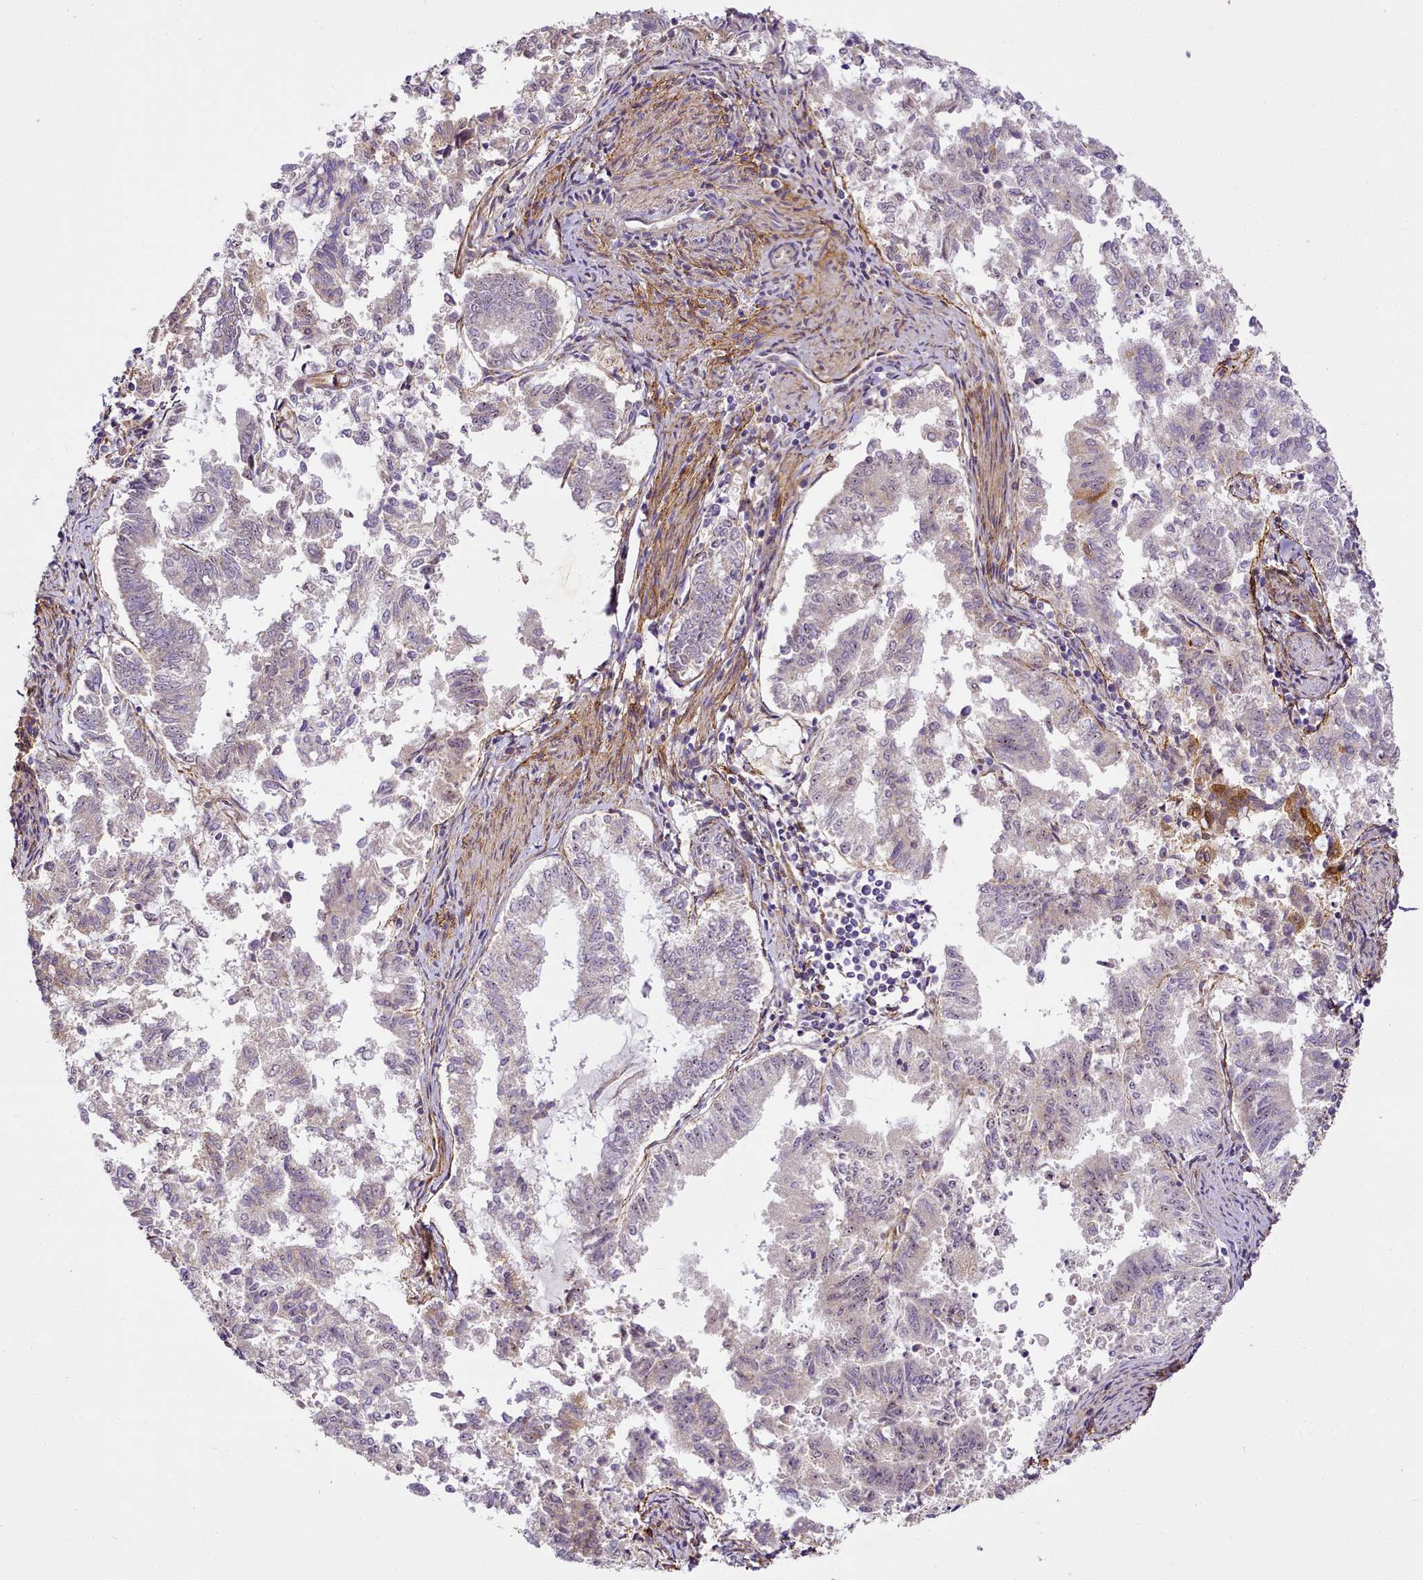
{"staining": {"intensity": "weak", "quantity": "<25%", "location": "cytoplasmic/membranous"}, "tissue": "endometrial cancer", "cell_type": "Tumor cells", "image_type": "cancer", "snomed": [{"axis": "morphology", "description": "Adenocarcinoma, NOS"}, {"axis": "topography", "description": "Endometrium"}], "caption": "DAB immunohistochemical staining of human endometrial adenocarcinoma exhibits no significant expression in tumor cells.", "gene": "NBPF1", "patient": {"sex": "female", "age": 79}}